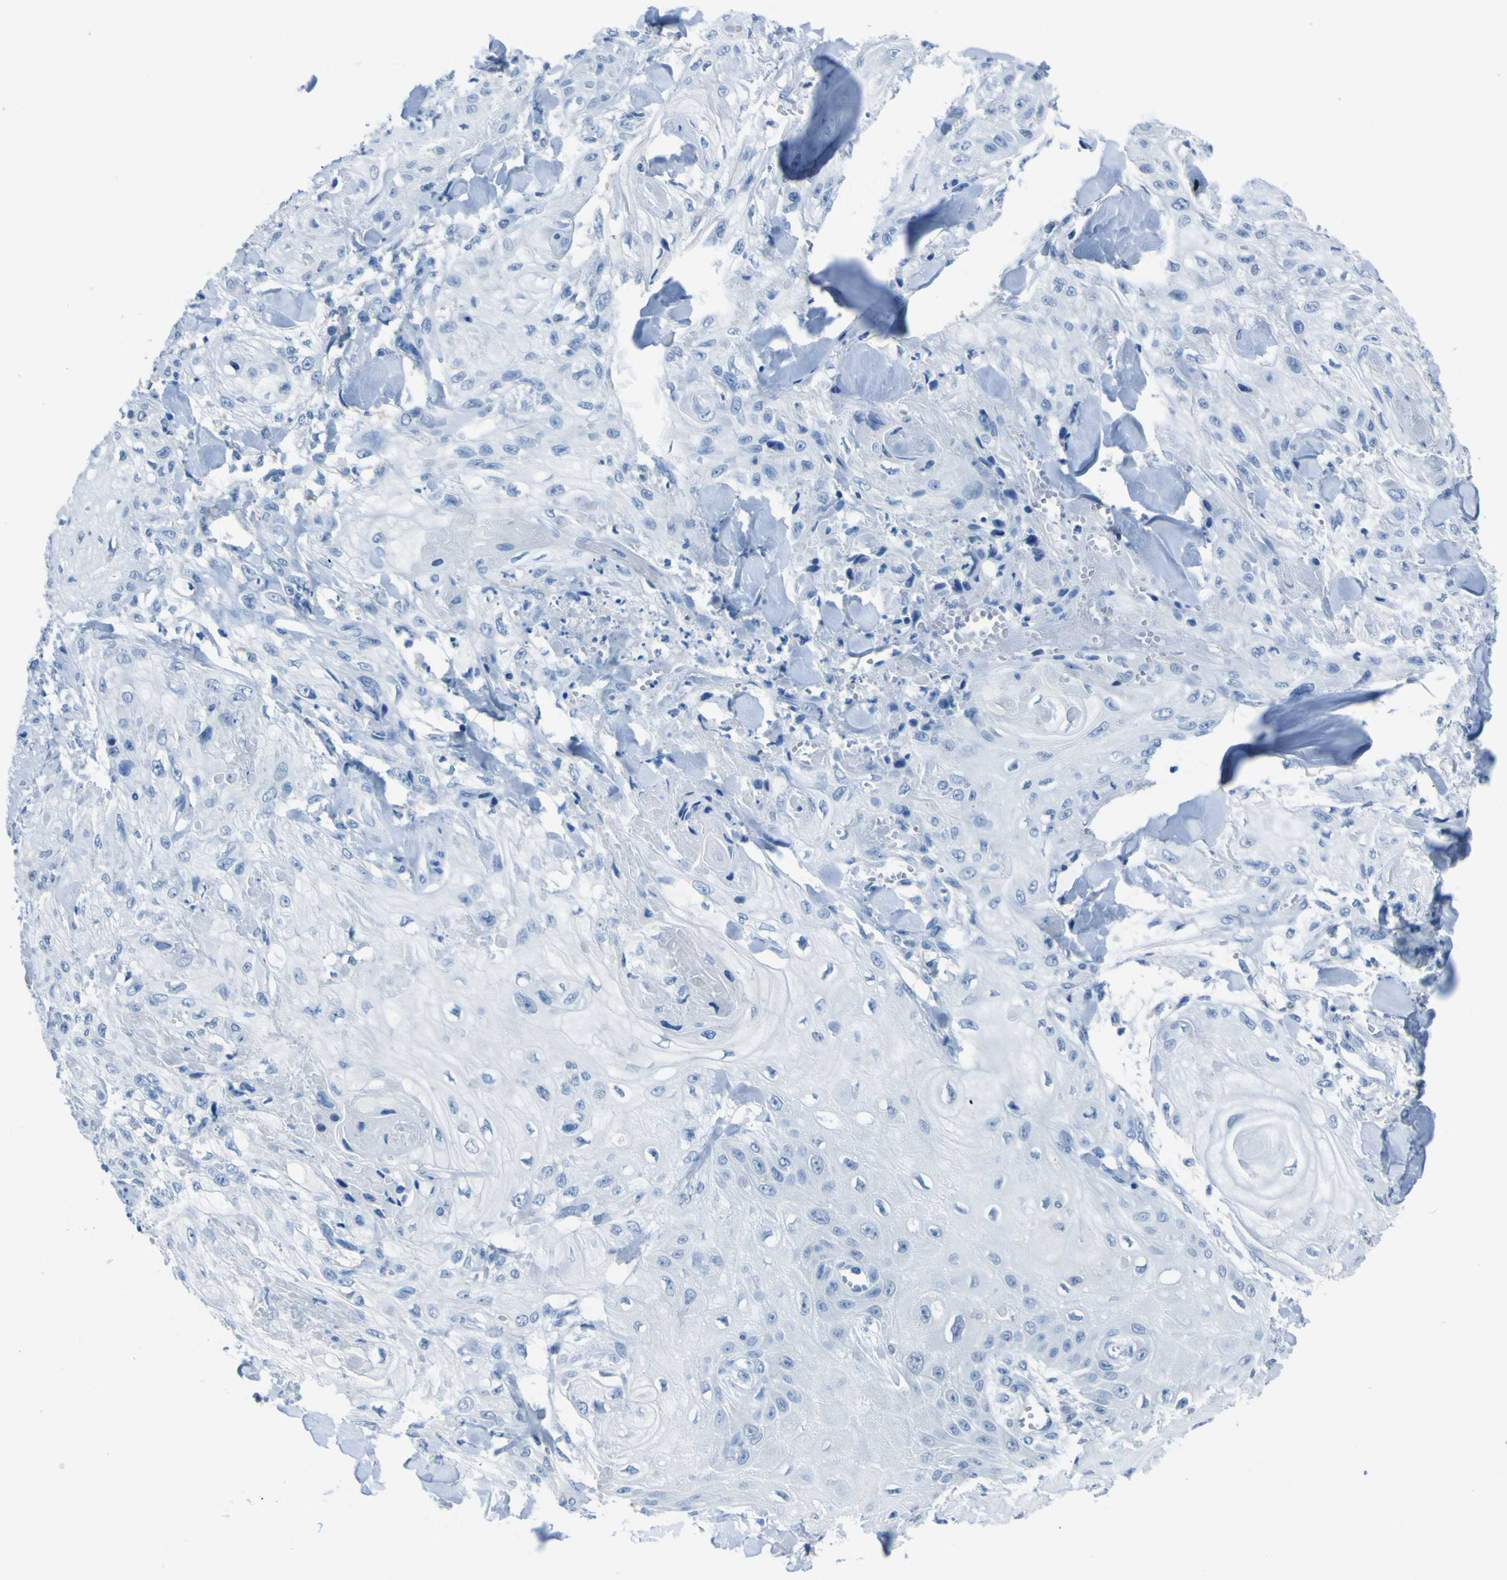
{"staining": {"intensity": "negative", "quantity": "none", "location": "none"}, "tissue": "skin cancer", "cell_type": "Tumor cells", "image_type": "cancer", "snomed": [{"axis": "morphology", "description": "Squamous cell carcinoma, NOS"}, {"axis": "topography", "description": "Skin"}], "caption": "This micrograph is of skin squamous cell carcinoma stained with immunohistochemistry (IHC) to label a protein in brown with the nuclei are counter-stained blue. There is no expression in tumor cells. (IHC, brightfield microscopy, high magnification).", "gene": "PHKG1", "patient": {"sex": "male", "age": 74}}